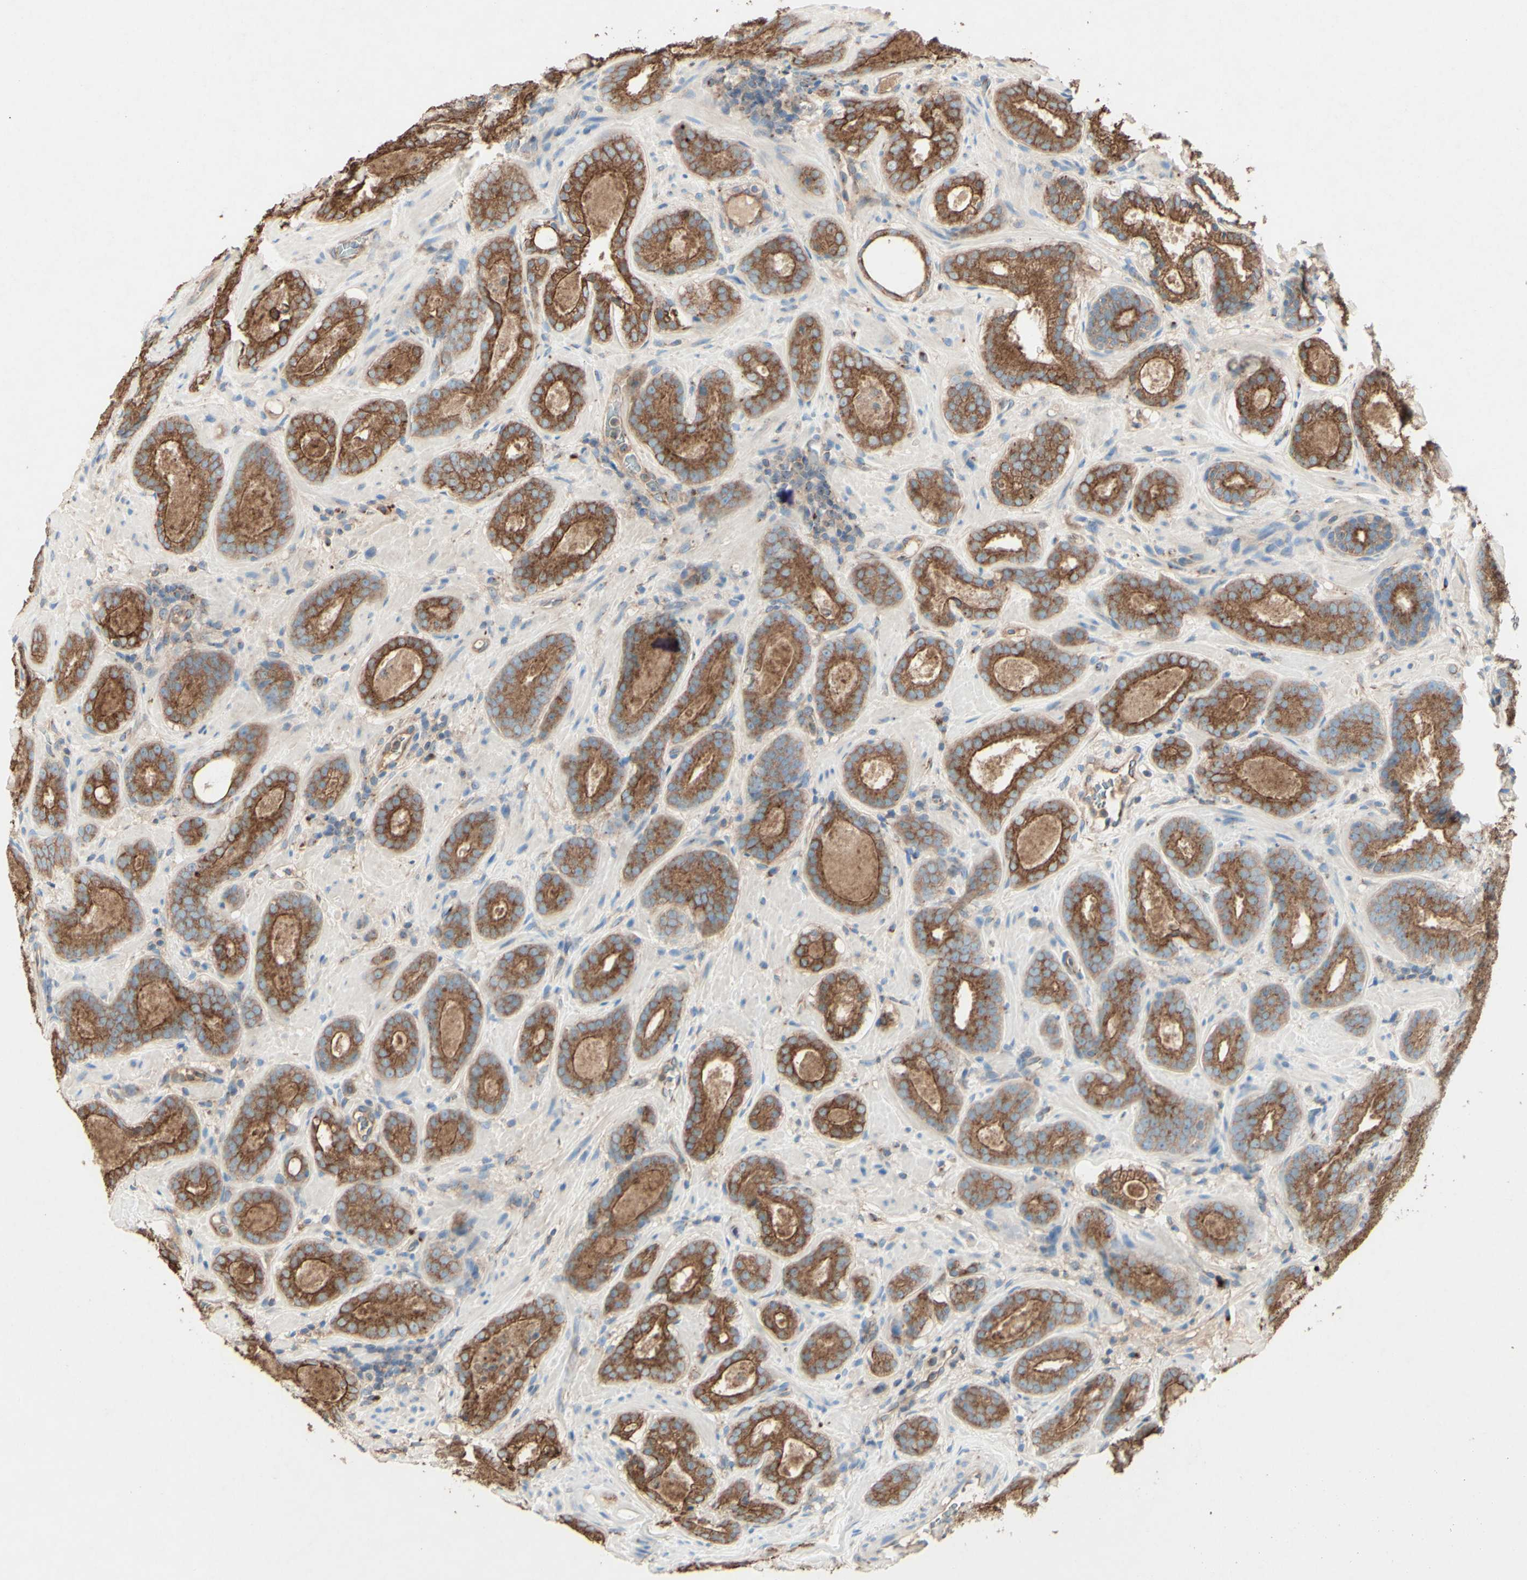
{"staining": {"intensity": "moderate", "quantity": ">75%", "location": "cytoplasmic/membranous"}, "tissue": "prostate cancer", "cell_type": "Tumor cells", "image_type": "cancer", "snomed": [{"axis": "morphology", "description": "Adenocarcinoma, Low grade"}, {"axis": "topography", "description": "Prostate"}], "caption": "IHC staining of adenocarcinoma (low-grade) (prostate), which demonstrates medium levels of moderate cytoplasmic/membranous positivity in approximately >75% of tumor cells indicating moderate cytoplasmic/membranous protein positivity. The staining was performed using DAB (brown) for protein detection and nuclei were counterstained in hematoxylin (blue).", "gene": "MTM1", "patient": {"sex": "male", "age": 69}}